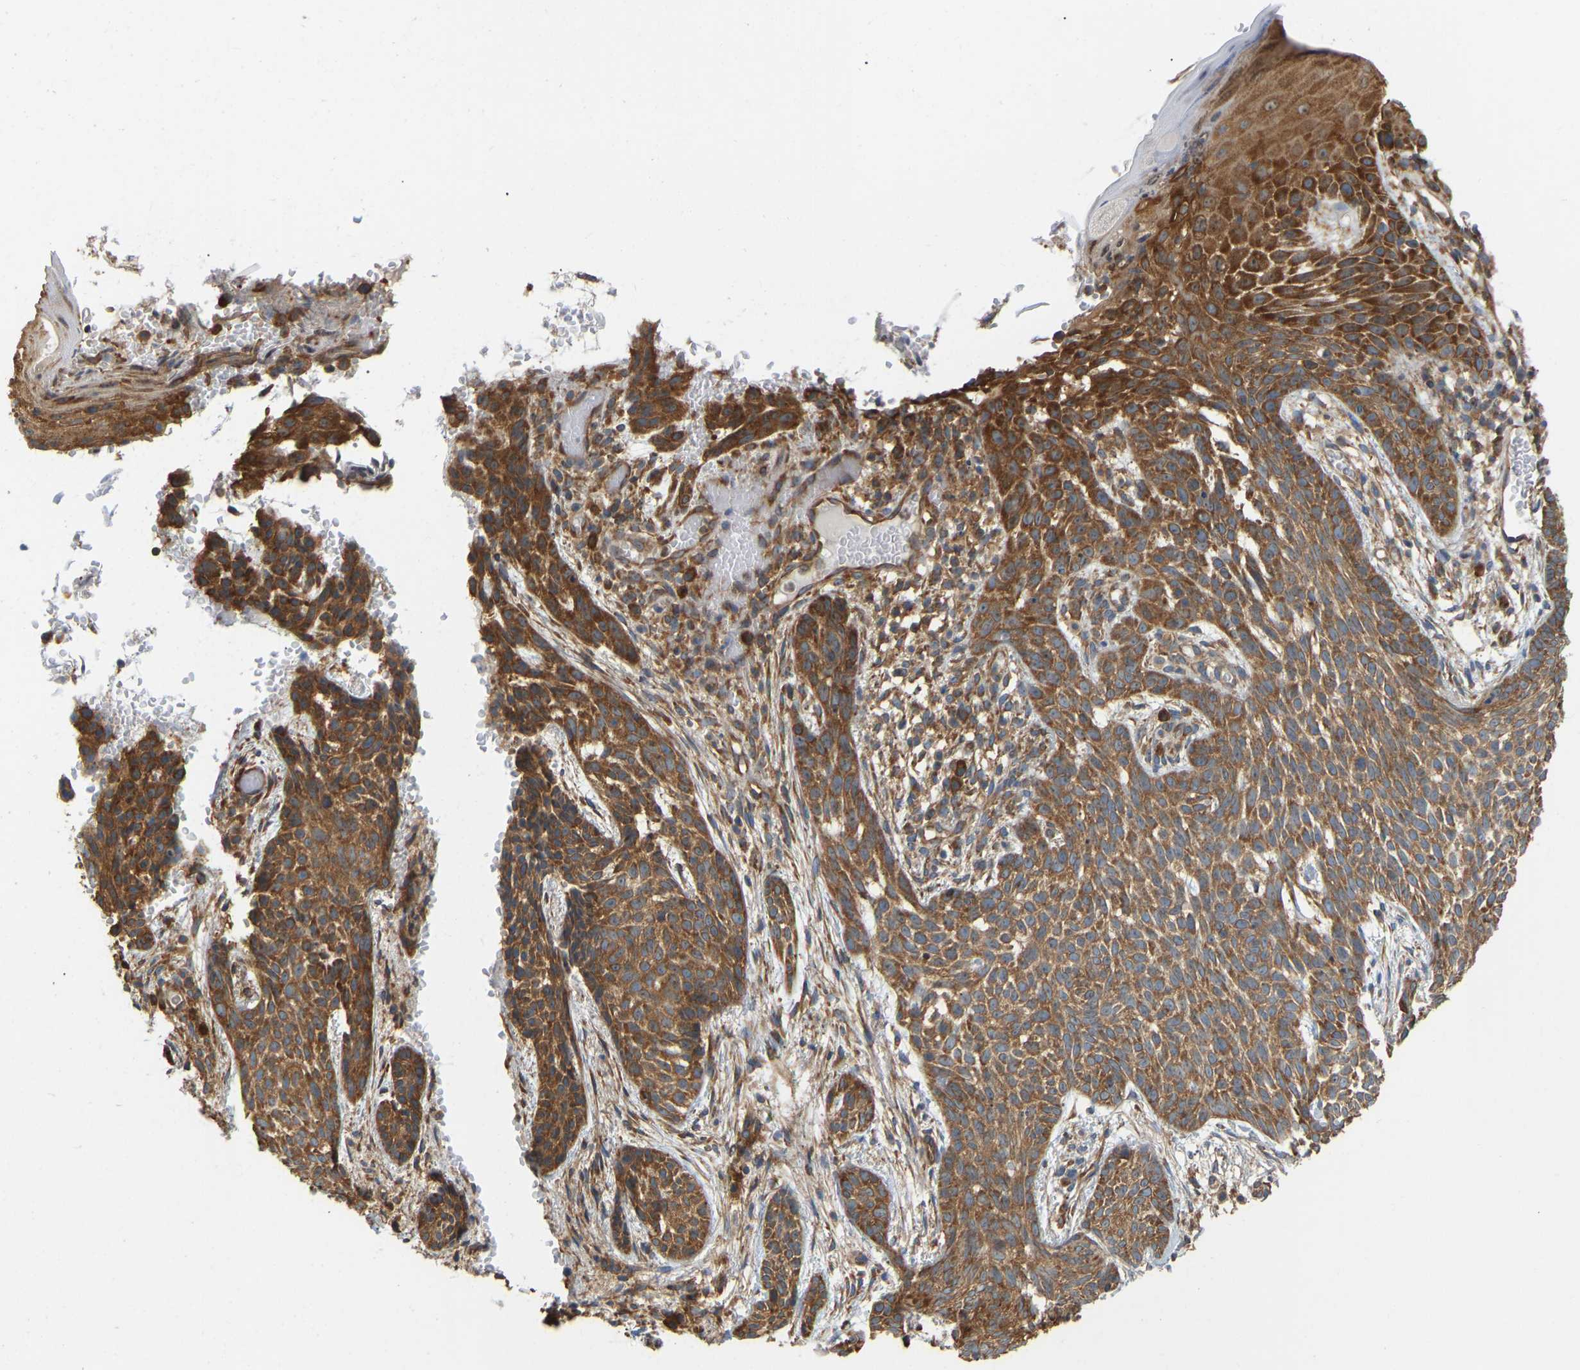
{"staining": {"intensity": "strong", "quantity": ">75%", "location": "cytoplasmic/membranous"}, "tissue": "skin cancer", "cell_type": "Tumor cells", "image_type": "cancer", "snomed": [{"axis": "morphology", "description": "Basal cell carcinoma"}, {"axis": "topography", "description": "Skin"}], "caption": "Immunohistochemical staining of human basal cell carcinoma (skin) displays high levels of strong cytoplasmic/membranous protein staining in approximately >75% of tumor cells. Ihc stains the protein of interest in brown and the nuclei are stained blue.", "gene": "RPS6KB2", "patient": {"sex": "female", "age": 59}}